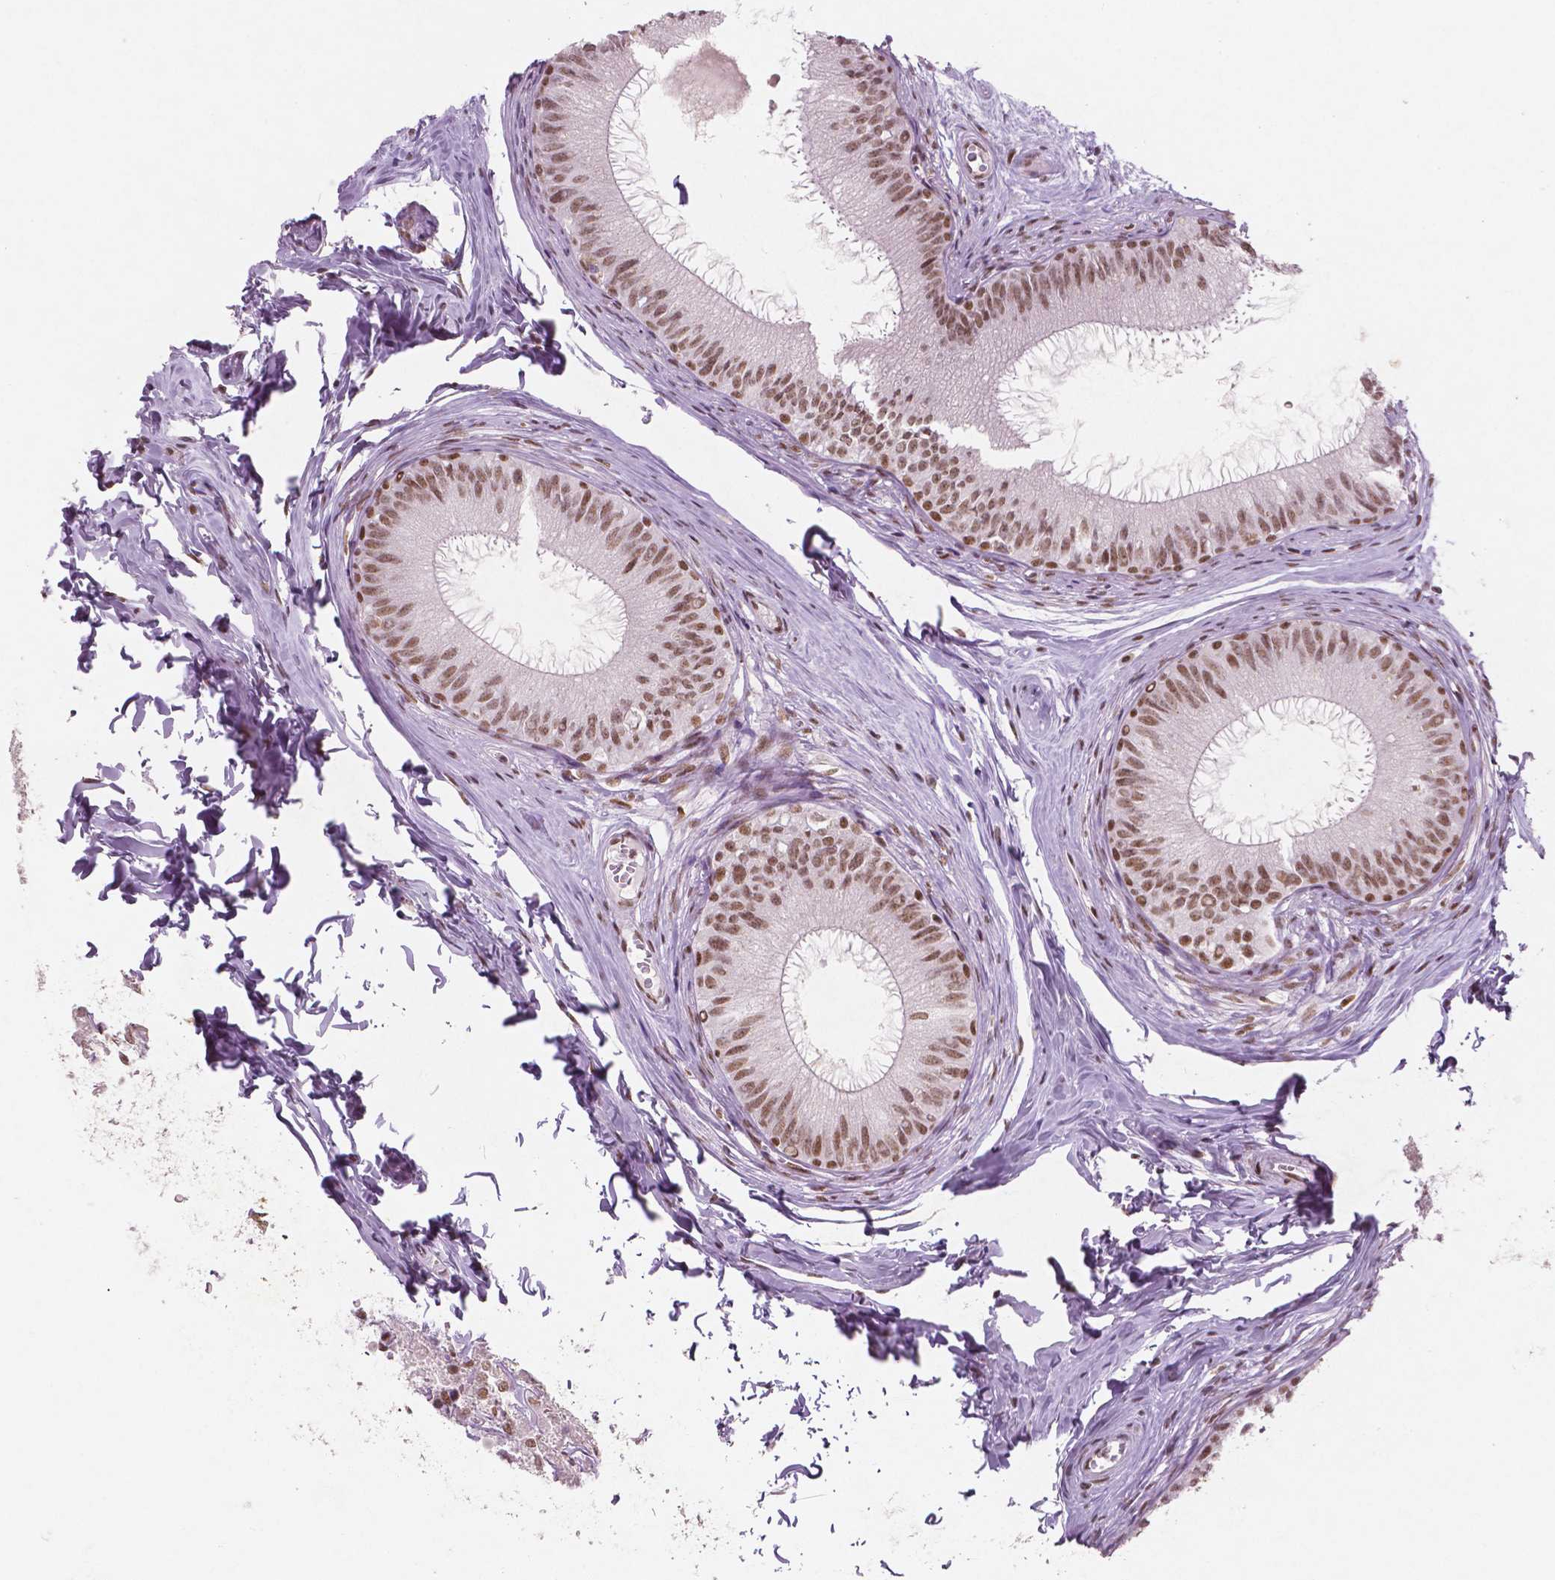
{"staining": {"intensity": "strong", "quantity": "25%-75%", "location": "nuclear"}, "tissue": "epididymis", "cell_type": "Glandular cells", "image_type": "normal", "snomed": [{"axis": "morphology", "description": "Normal tissue, NOS"}, {"axis": "topography", "description": "Epididymis"}], "caption": "The immunohistochemical stain shows strong nuclear expression in glandular cells of benign epididymis. (Brightfield microscopy of DAB IHC at high magnification).", "gene": "BRD4", "patient": {"sex": "male", "age": 45}}